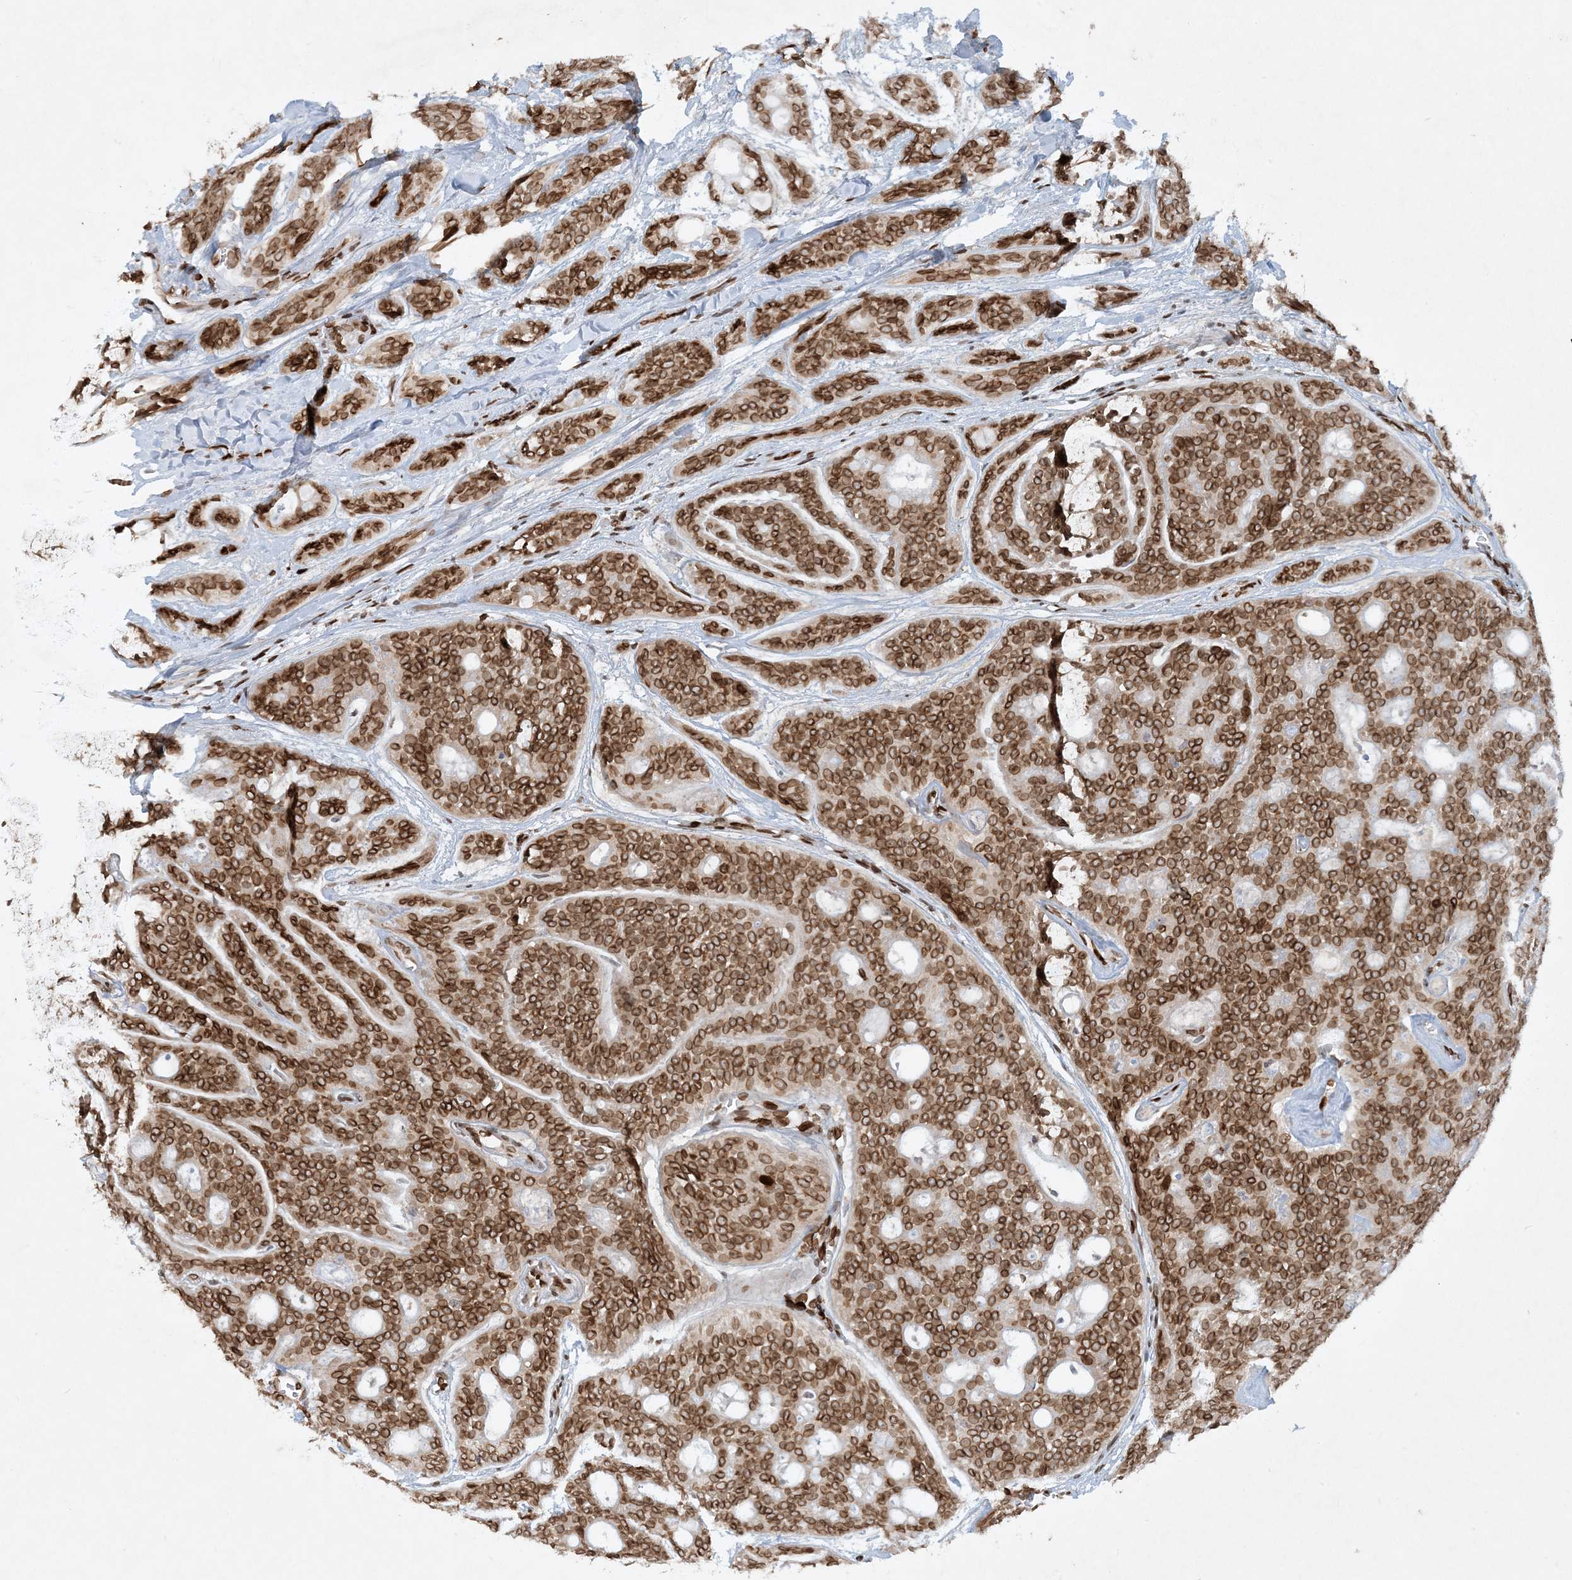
{"staining": {"intensity": "moderate", "quantity": ">75%", "location": "cytoplasmic/membranous"}, "tissue": "head and neck cancer", "cell_type": "Tumor cells", "image_type": "cancer", "snomed": [{"axis": "morphology", "description": "Adenocarcinoma, NOS"}, {"axis": "topography", "description": "Head-Neck"}], "caption": "A photomicrograph showing moderate cytoplasmic/membranous staining in about >75% of tumor cells in adenocarcinoma (head and neck), as visualized by brown immunohistochemical staining.", "gene": "SLC35A2", "patient": {"sex": "male", "age": 66}}